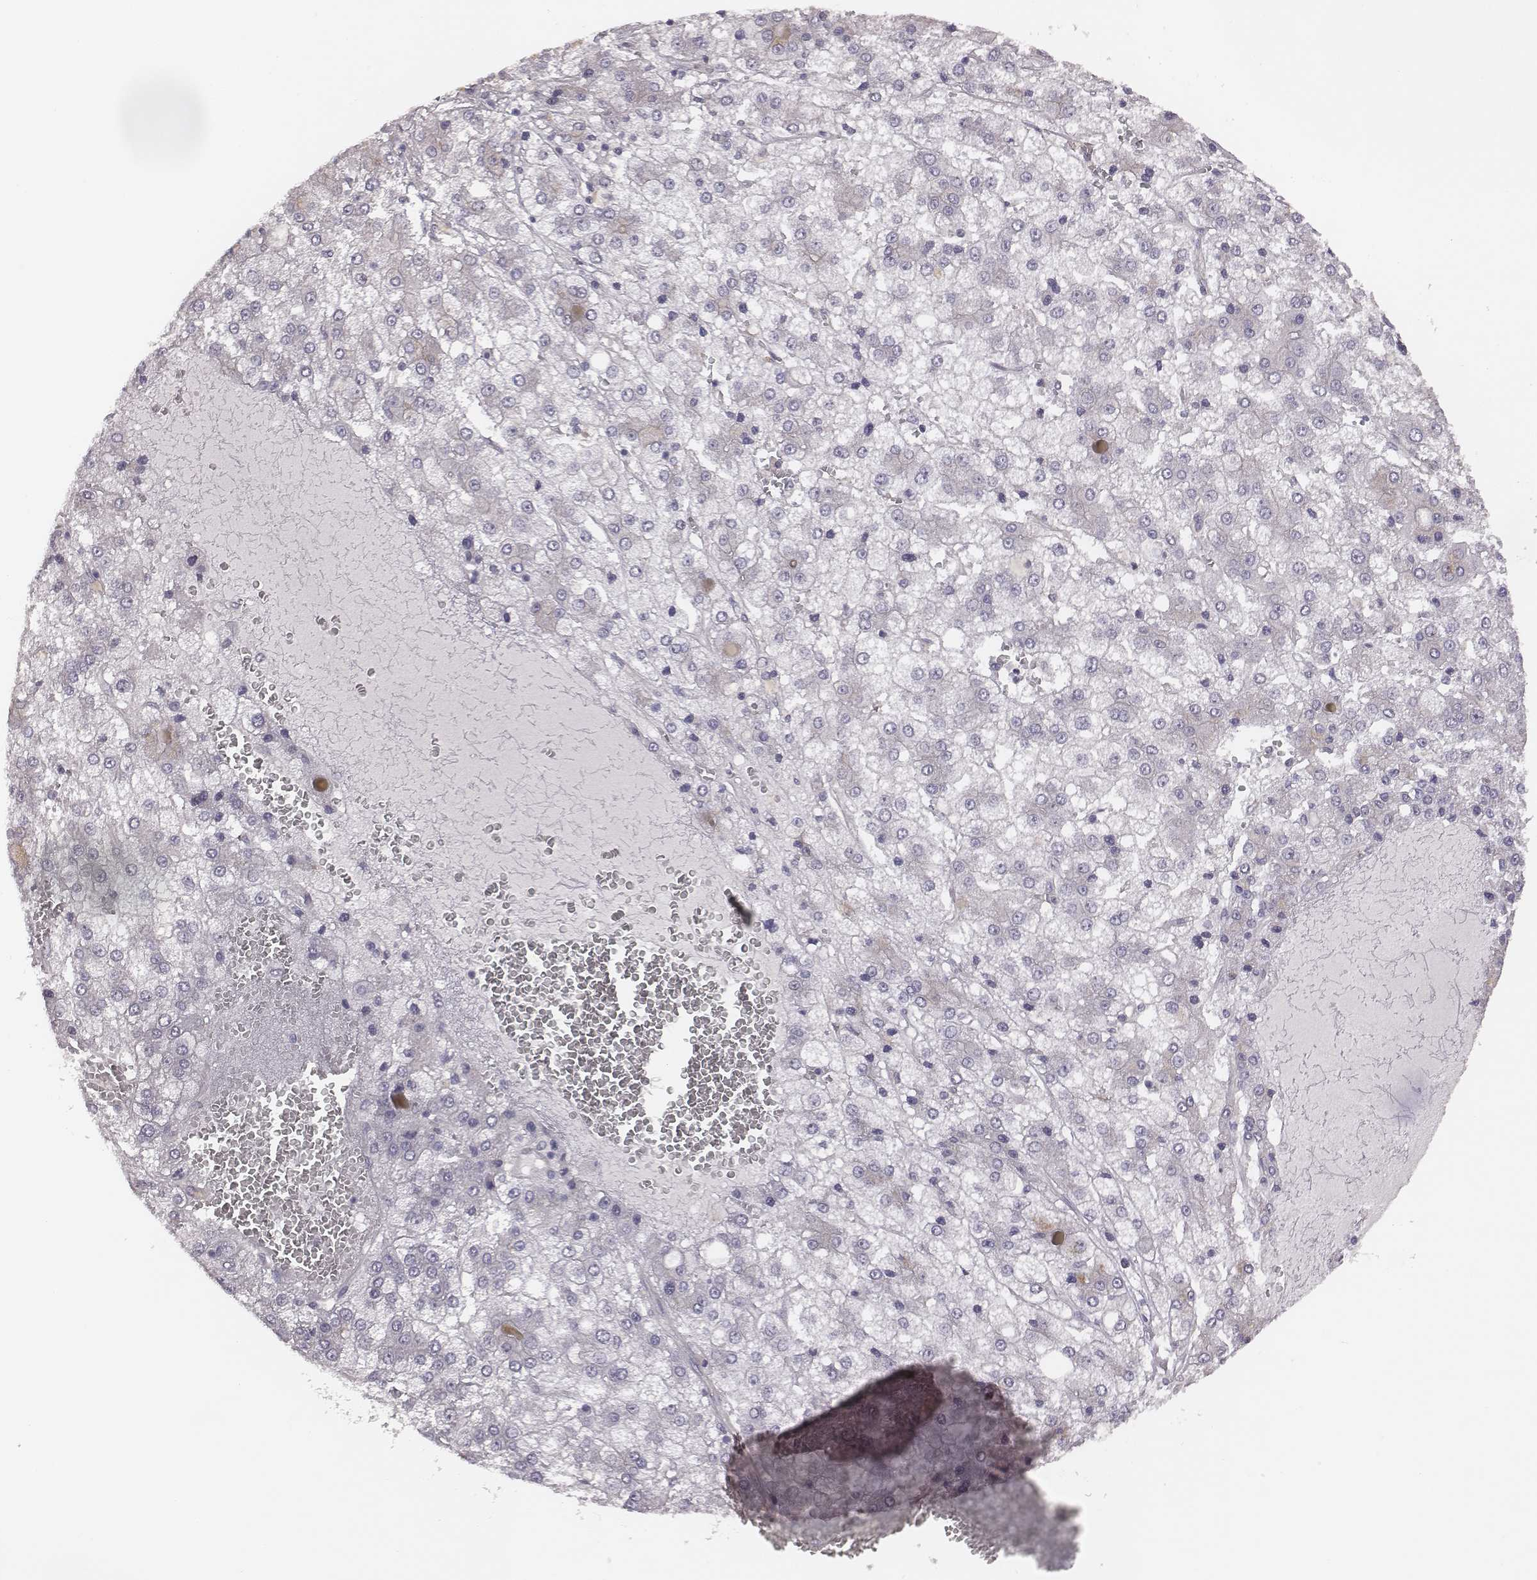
{"staining": {"intensity": "negative", "quantity": "none", "location": "none"}, "tissue": "liver cancer", "cell_type": "Tumor cells", "image_type": "cancer", "snomed": [{"axis": "morphology", "description": "Carcinoma, Hepatocellular, NOS"}, {"axis": "topography", "description": "Liver"}], "caption": "Immunohistochemistry micrograph of neoplastic tissue: human hepatocellular carcinoma (liver) stained with DAB (3,3'-diaminobenzidine) reveals no significant protein staining in tumor cells.", "gene": "SCARF1", "patient": {"sex": "male", "age": 73}}